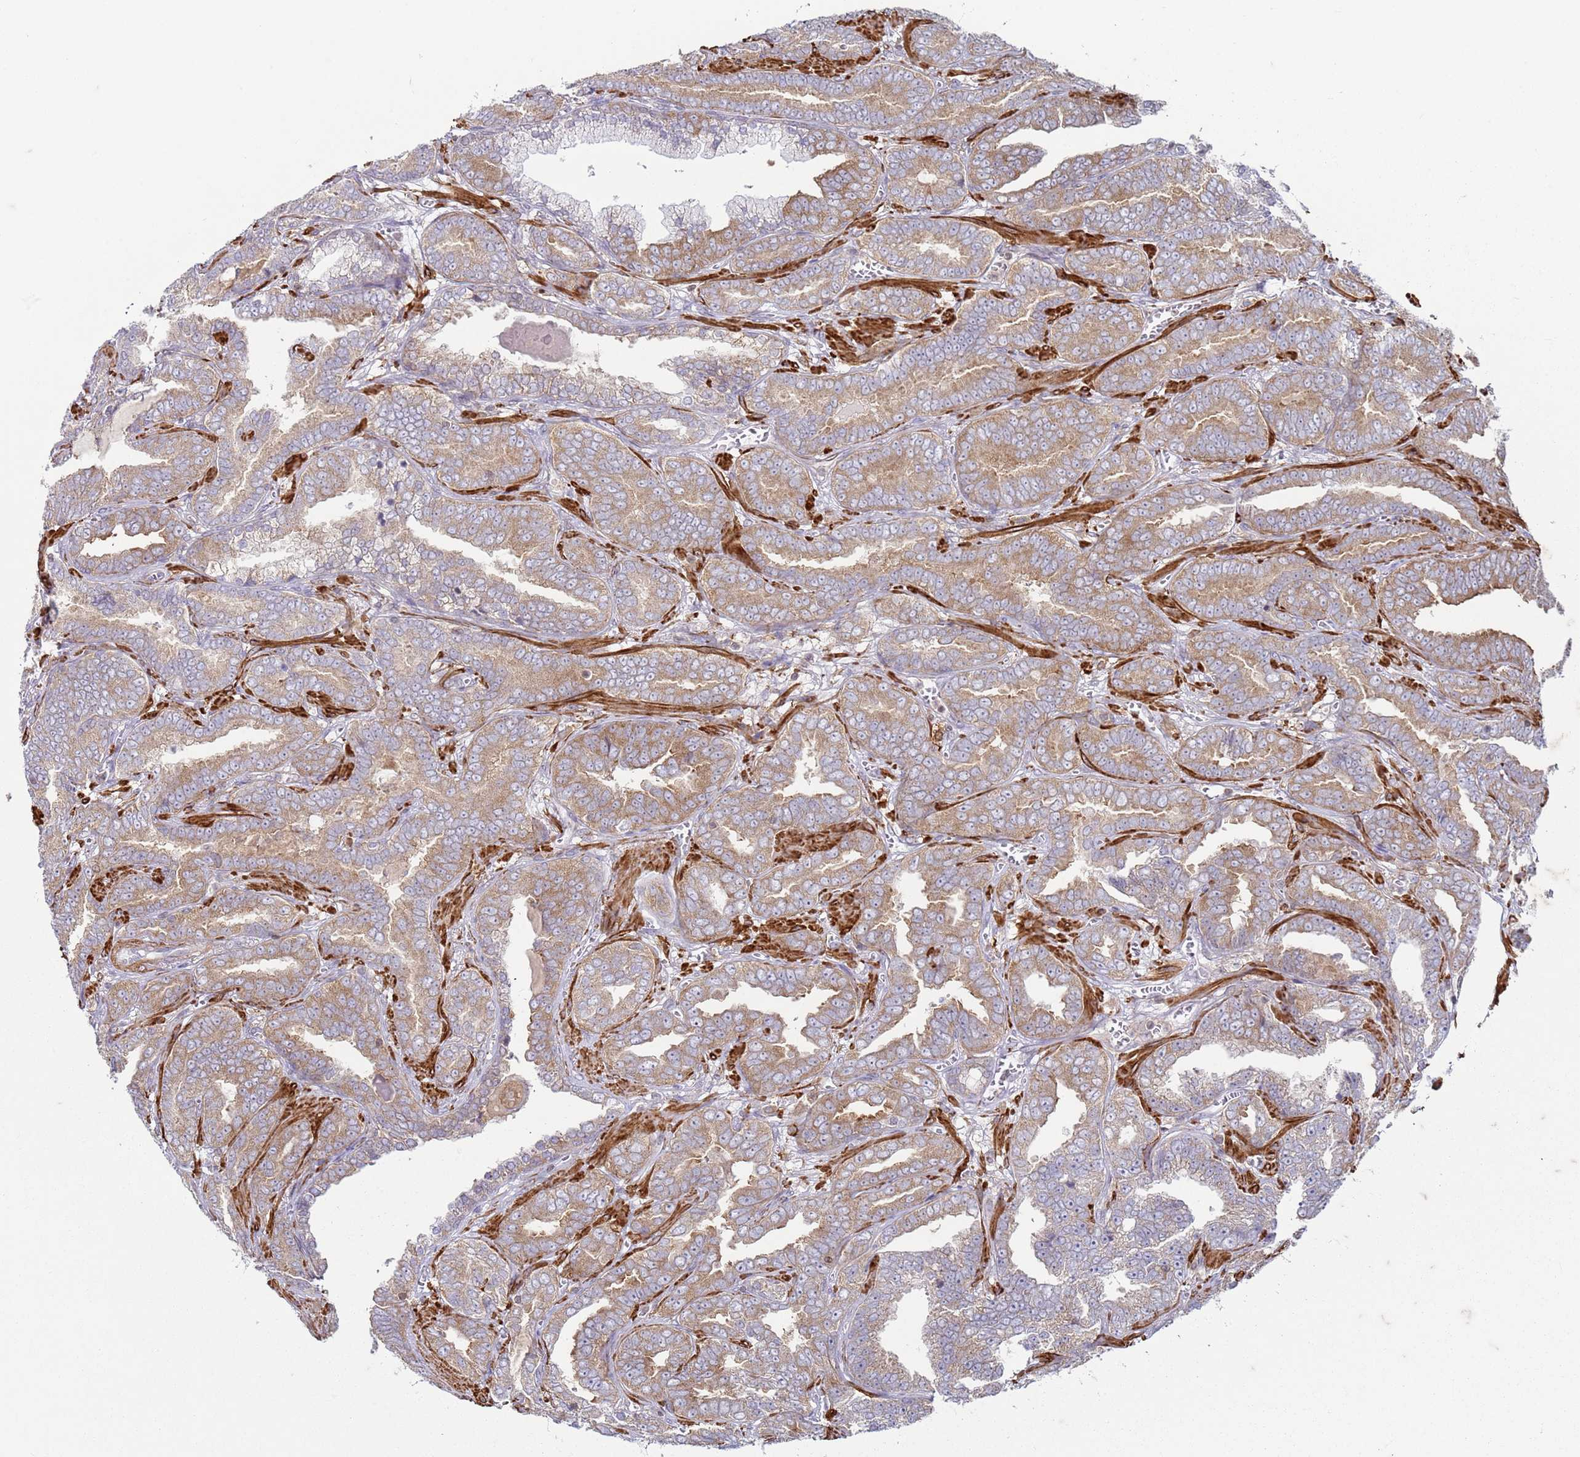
{"staining": {"intensity": "moderate", "quantity": "25%-75%", "location": "cytoplasmic/membranous"}, "tissue": "prostate cancer", "cell_type": "Tumor cells", "image_type": "cancer", "snomed": [{"axis": "morphology", "description": "Adenocarcinoma, High grade"}, {"axis": "topography", "description": "Prostate"}], "caption": "Immunohistochemistry (IHC) (DAB) staining of prostate adenocarcinoma (high-grade) exhibits moderate cytoplasmic/membranous protein staining in approximately 25%-75% of tumor cells.", "gene": "SNAPC4", "patient": {"sex": "male", "age": 67}}